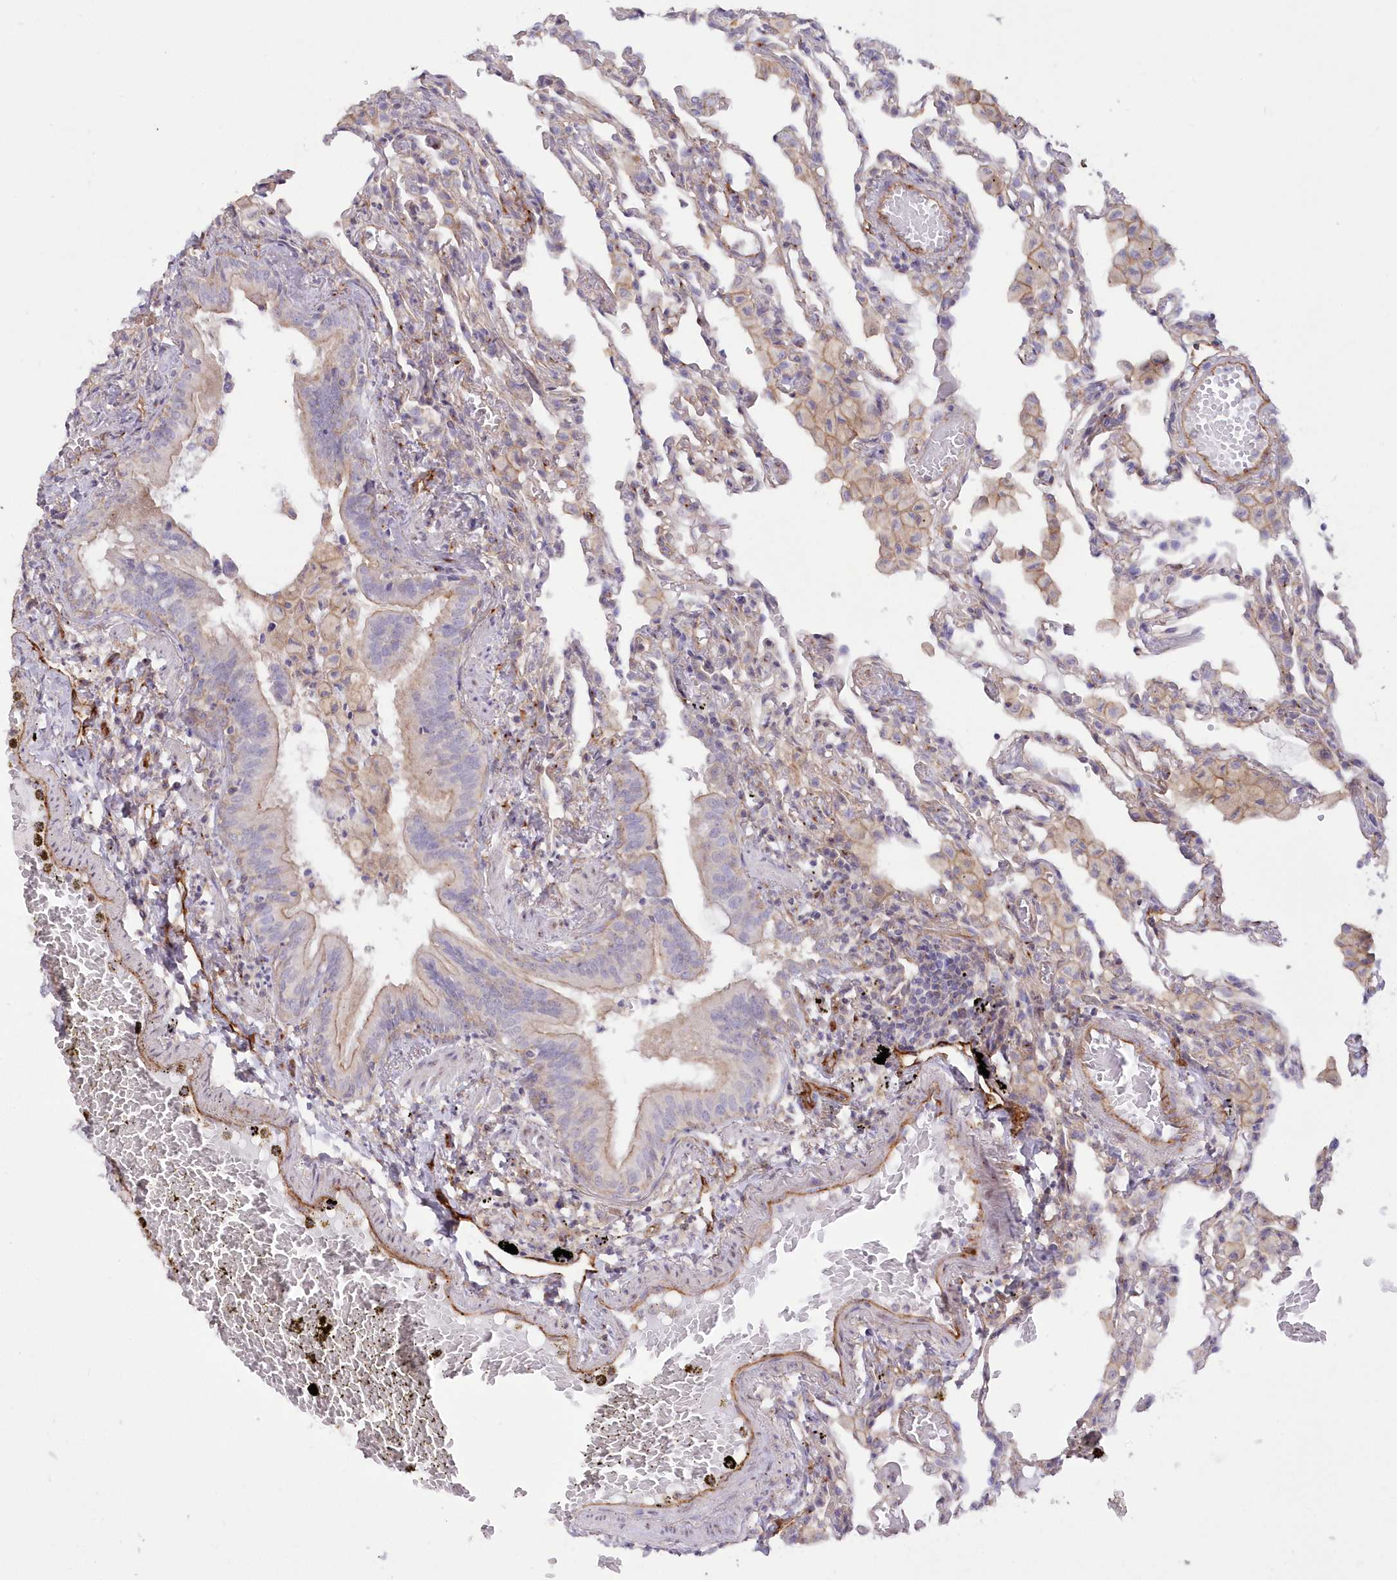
{"staining": {"intensity": "negative", "quantity": "none", "location": "none"}, "tissue": "lung", "cell_type": "Alveolar cells", "image_type": "normal", "snomed": [{"axis": "morphology", "description": "Normal tissue, NOS"}, {"axis": "topography", "description": "Bronchus"}, {"axis": "topography", "description": "Lung"}], "caption": "This photomicrograph is of benign lung stained with IHC to label a protein in brown with the nuclei are counter-stained blue. There is no staining in alveolar cells.", "gene": "RAB11FIP5", "patient": {"sex": "female", "age": 49}}